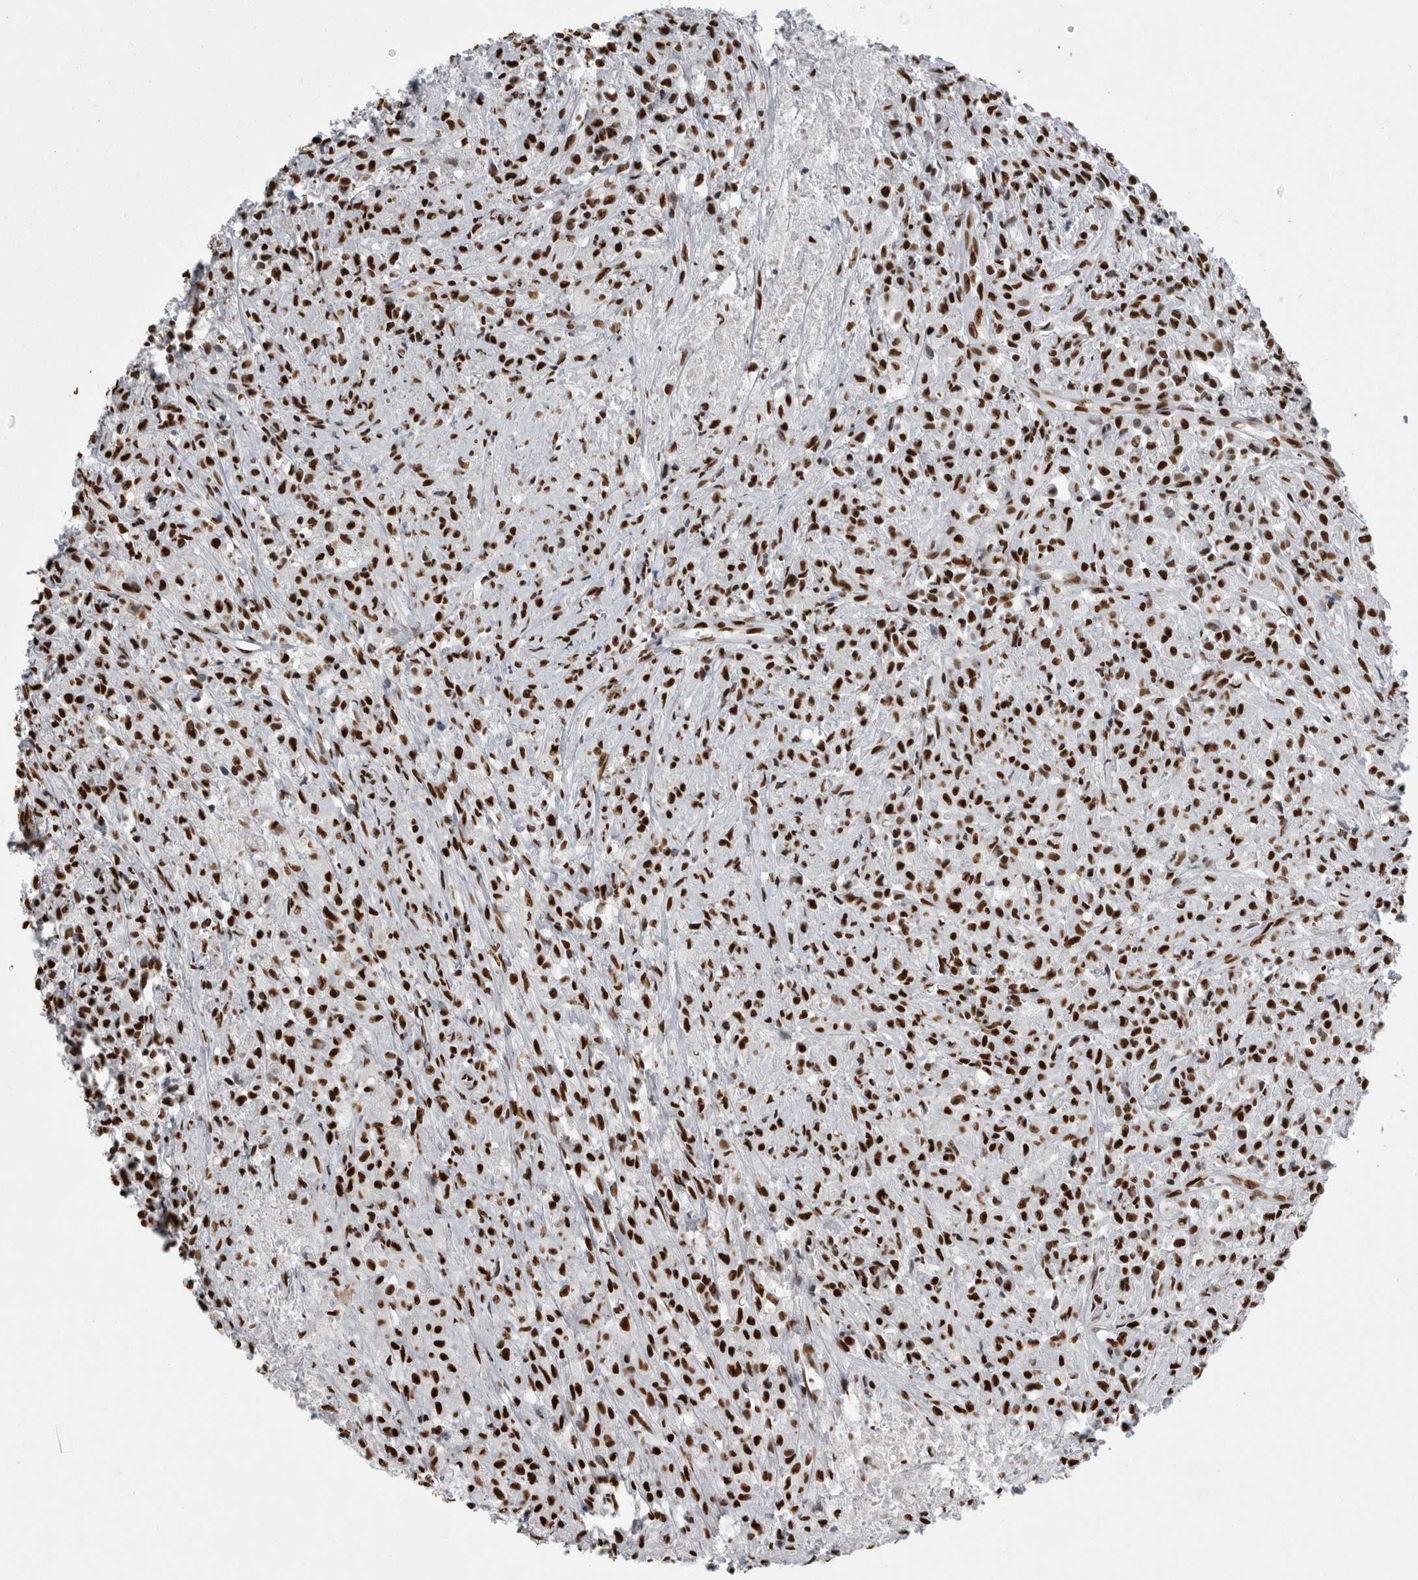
{"staining": {"intensity": "strong", "quantity": ">75%", "location": "nuclear"}, "tissue": "testis cancer", "cell_type": "Tumor cells", "image_type": "cancer", "snomed": [{"axis": "morphology", "description": "Carcinoma, Embryonal, NOS"}, {"axis": "topography", "description": "Testis"}], "caption": "Immunohistochemical staining of human testis cancer displays high levels of strong nuclear positivity in about >75% of tumor cells.", "gene": "ALPK3", "patient": {"sex": "male", "age": 2}}